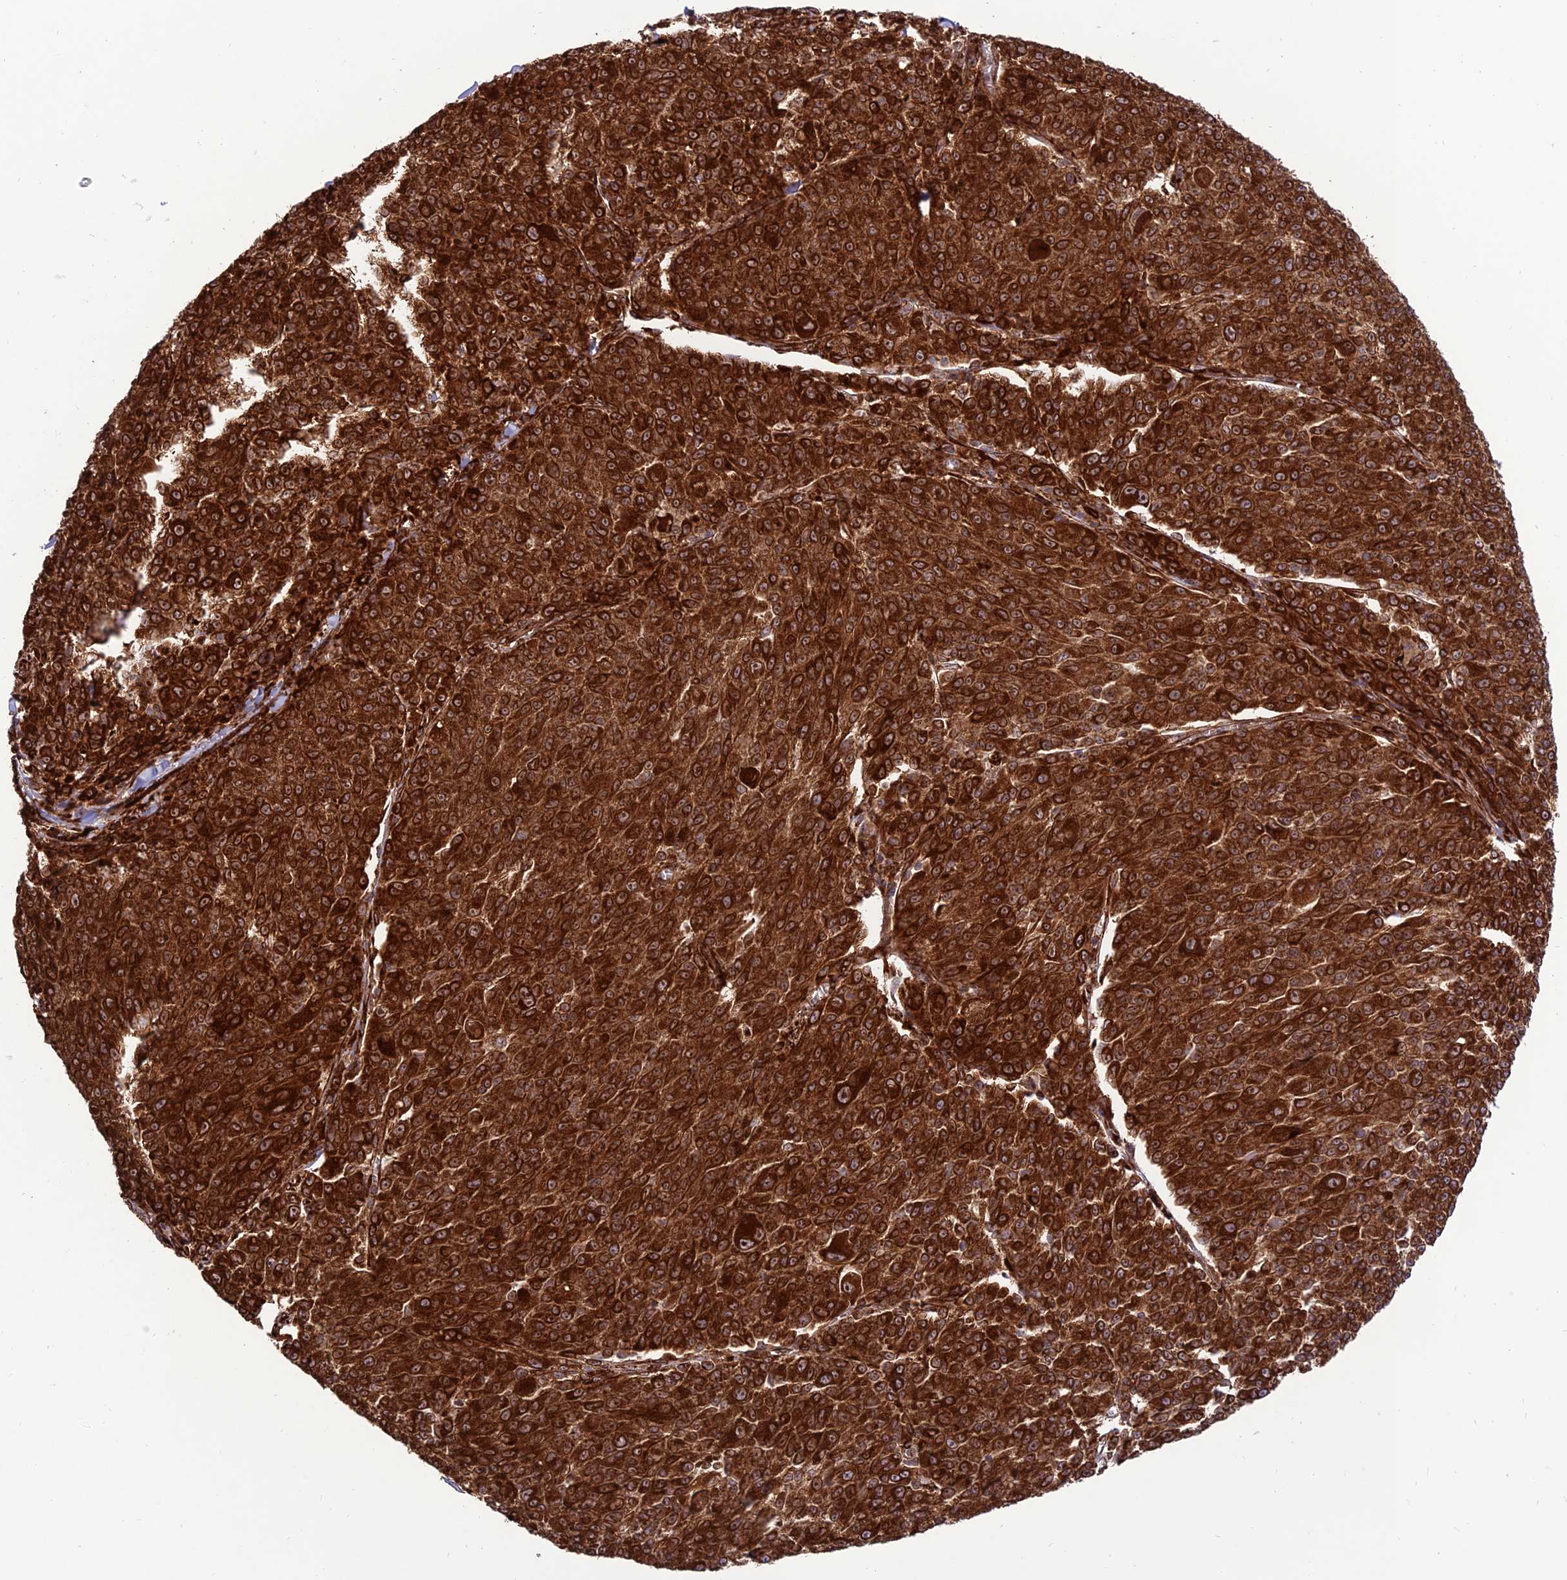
{"staining": {"intensity": "strong", "quantity": ">75%", "location": "cytoplasmic/membranous,nuclear"}, "tissue": "melanoma", "cell_type": "Tumor cells", "image_type": "cancer", "snomed": [{"axis": "morphology", "description": "Malignant melanoma, NOS"}, {"axis": "topography", "description": "Skin"}], "caption": "The micrograph reveals immunohistochemical staining of malignant melanoma. There is strong cytoplasmic/membranous and nuclear staining is identified in about >75% of tumor cells. Immunohistochemistry (ihc) stains the protein of interest in brown and the nuclei are stained blue.", "gene": "CRTAP", "patient": {"sex": "female", "age": 52}}